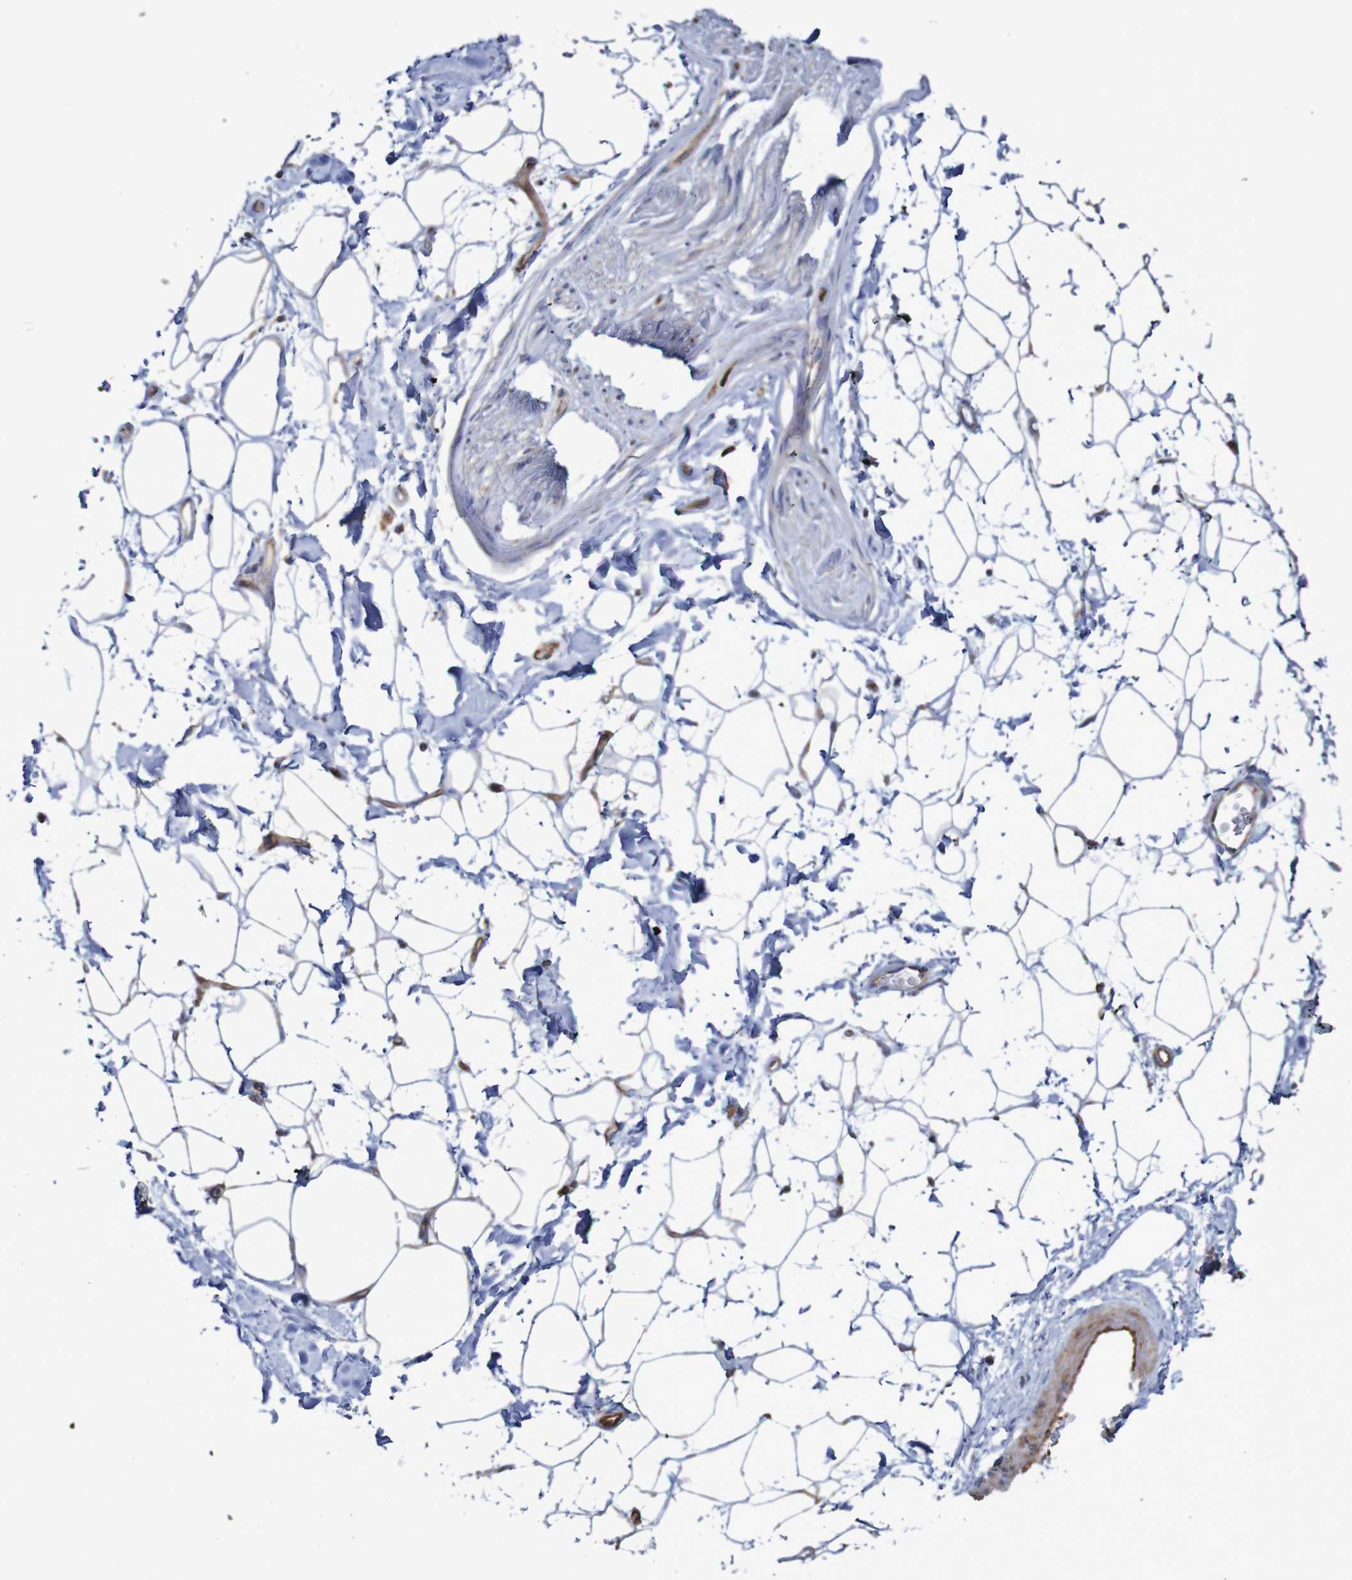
{"staining": {"intensity": "negative", "quantity": "none", "location": "none"}, "tissue": "adipose tissue", "cell_type": "Adipocytes", "image_type": "normal", "snomed": [{"axis": "morphology", "description": "Normal tissue, NOS"}, {"axis": "topography", "description": "Soft tissue"}], "caption": "High power microscopy image of an immunohistochemistry photomicrograph of benign adipose tissue, revealing no significant staining in adipocytes.", "gene": "MMEL1", "patient": {"sex": "male", "age": 72}}